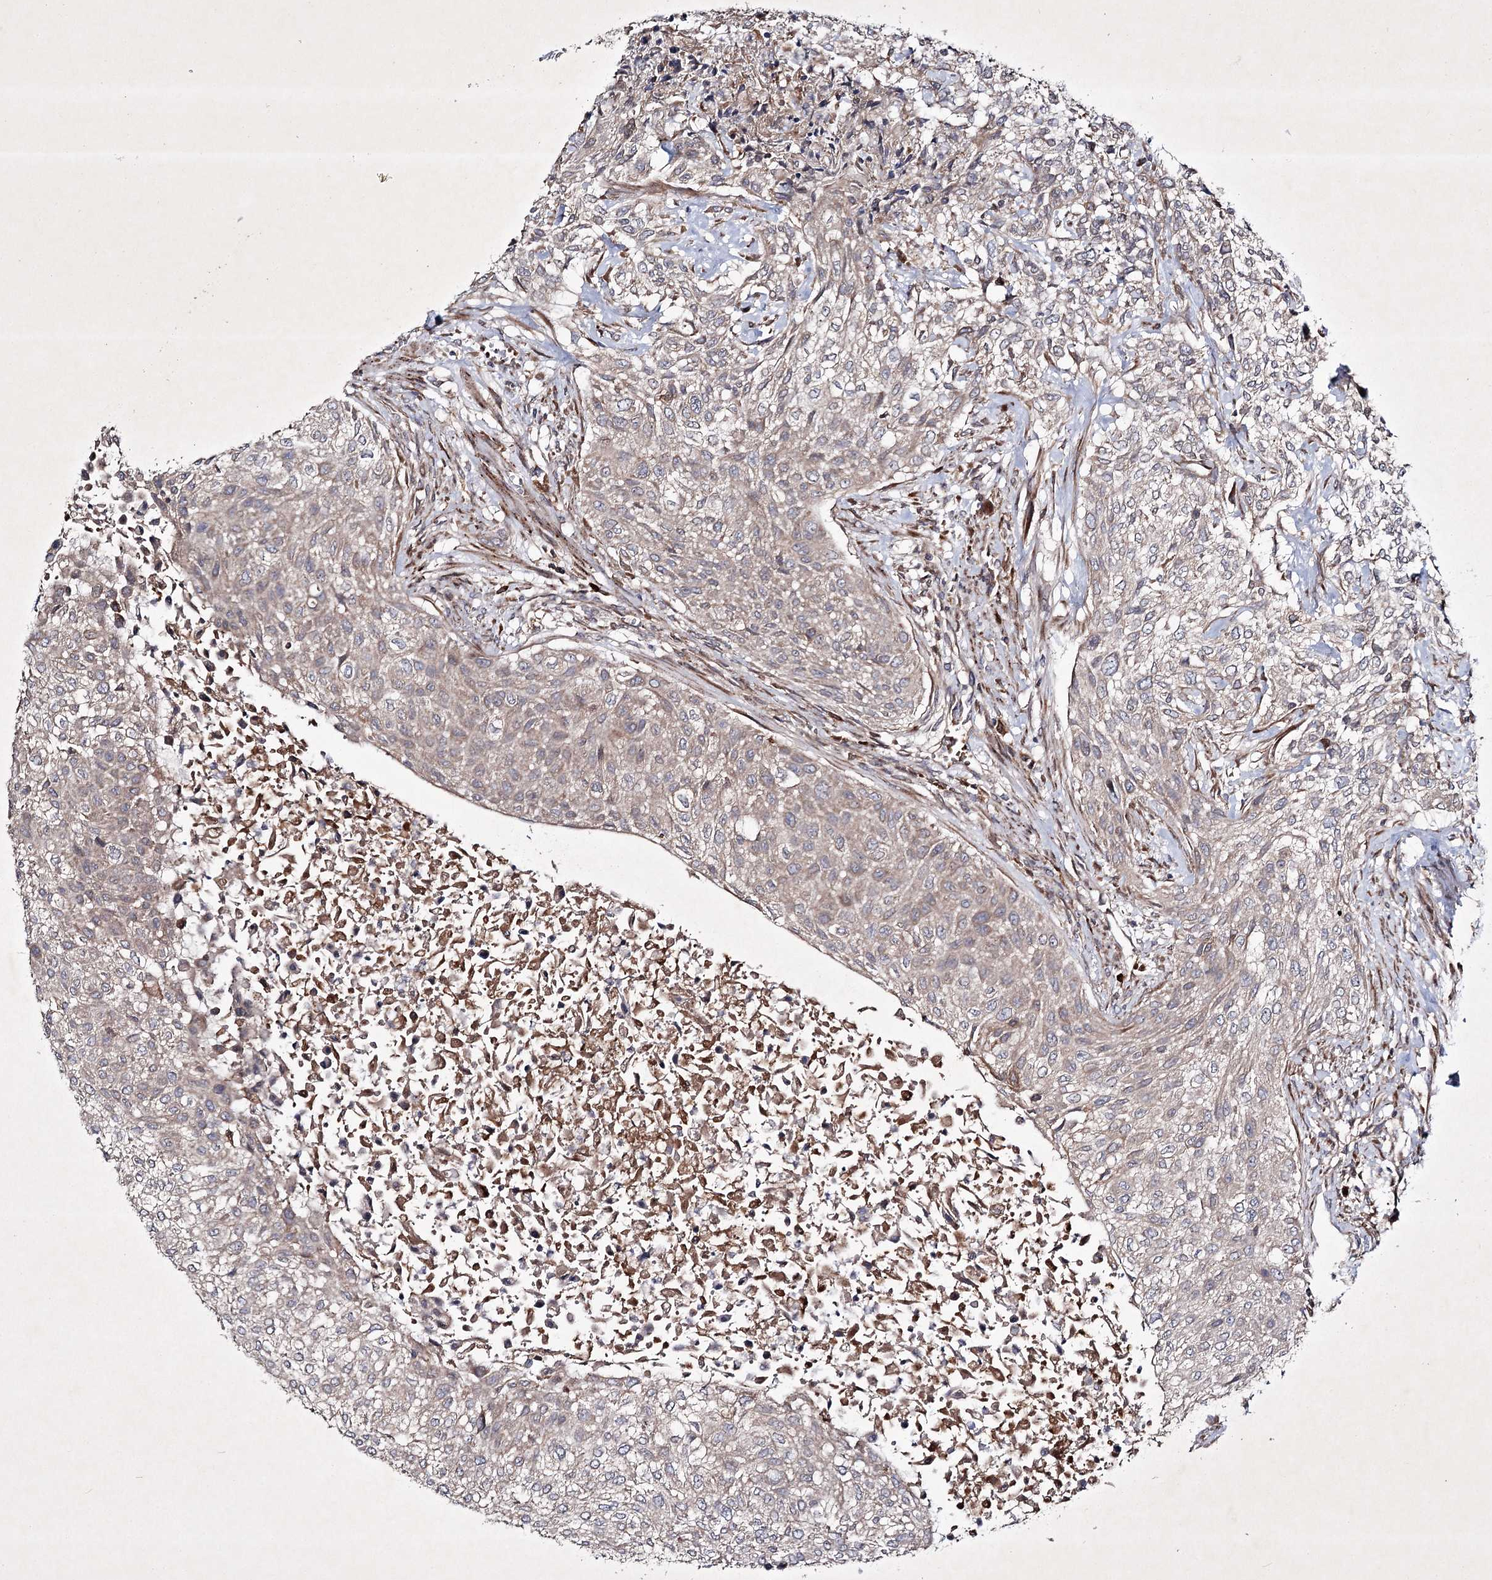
{"staining": {"intensity": "weak", "quantity": "25%-75%", "location": "cytoplasmic/membranous"}, "tissue": "urothelial cancer", "cell_type": "Tumor cells", "image_type": "cancer", "snomed": [{"axis": "morphology", "description": "Normal tissue, NOS"}, {"axis": "morphology", "description": "Urothelial carcinoma, NOS"}, {"axis": "topography", "description": "Urinary bladder"}, {"axis": "topography", "description": "Peripheral nerve tissue"}], "caption": "Immunohistochemical staining of transitional cell carcinoma displays weak cytoplasmic/membranous protein expression in about 25%-75% of tumor cells.", "gene": "ALG9", "patient": {"sex": "male", "age": 35}}